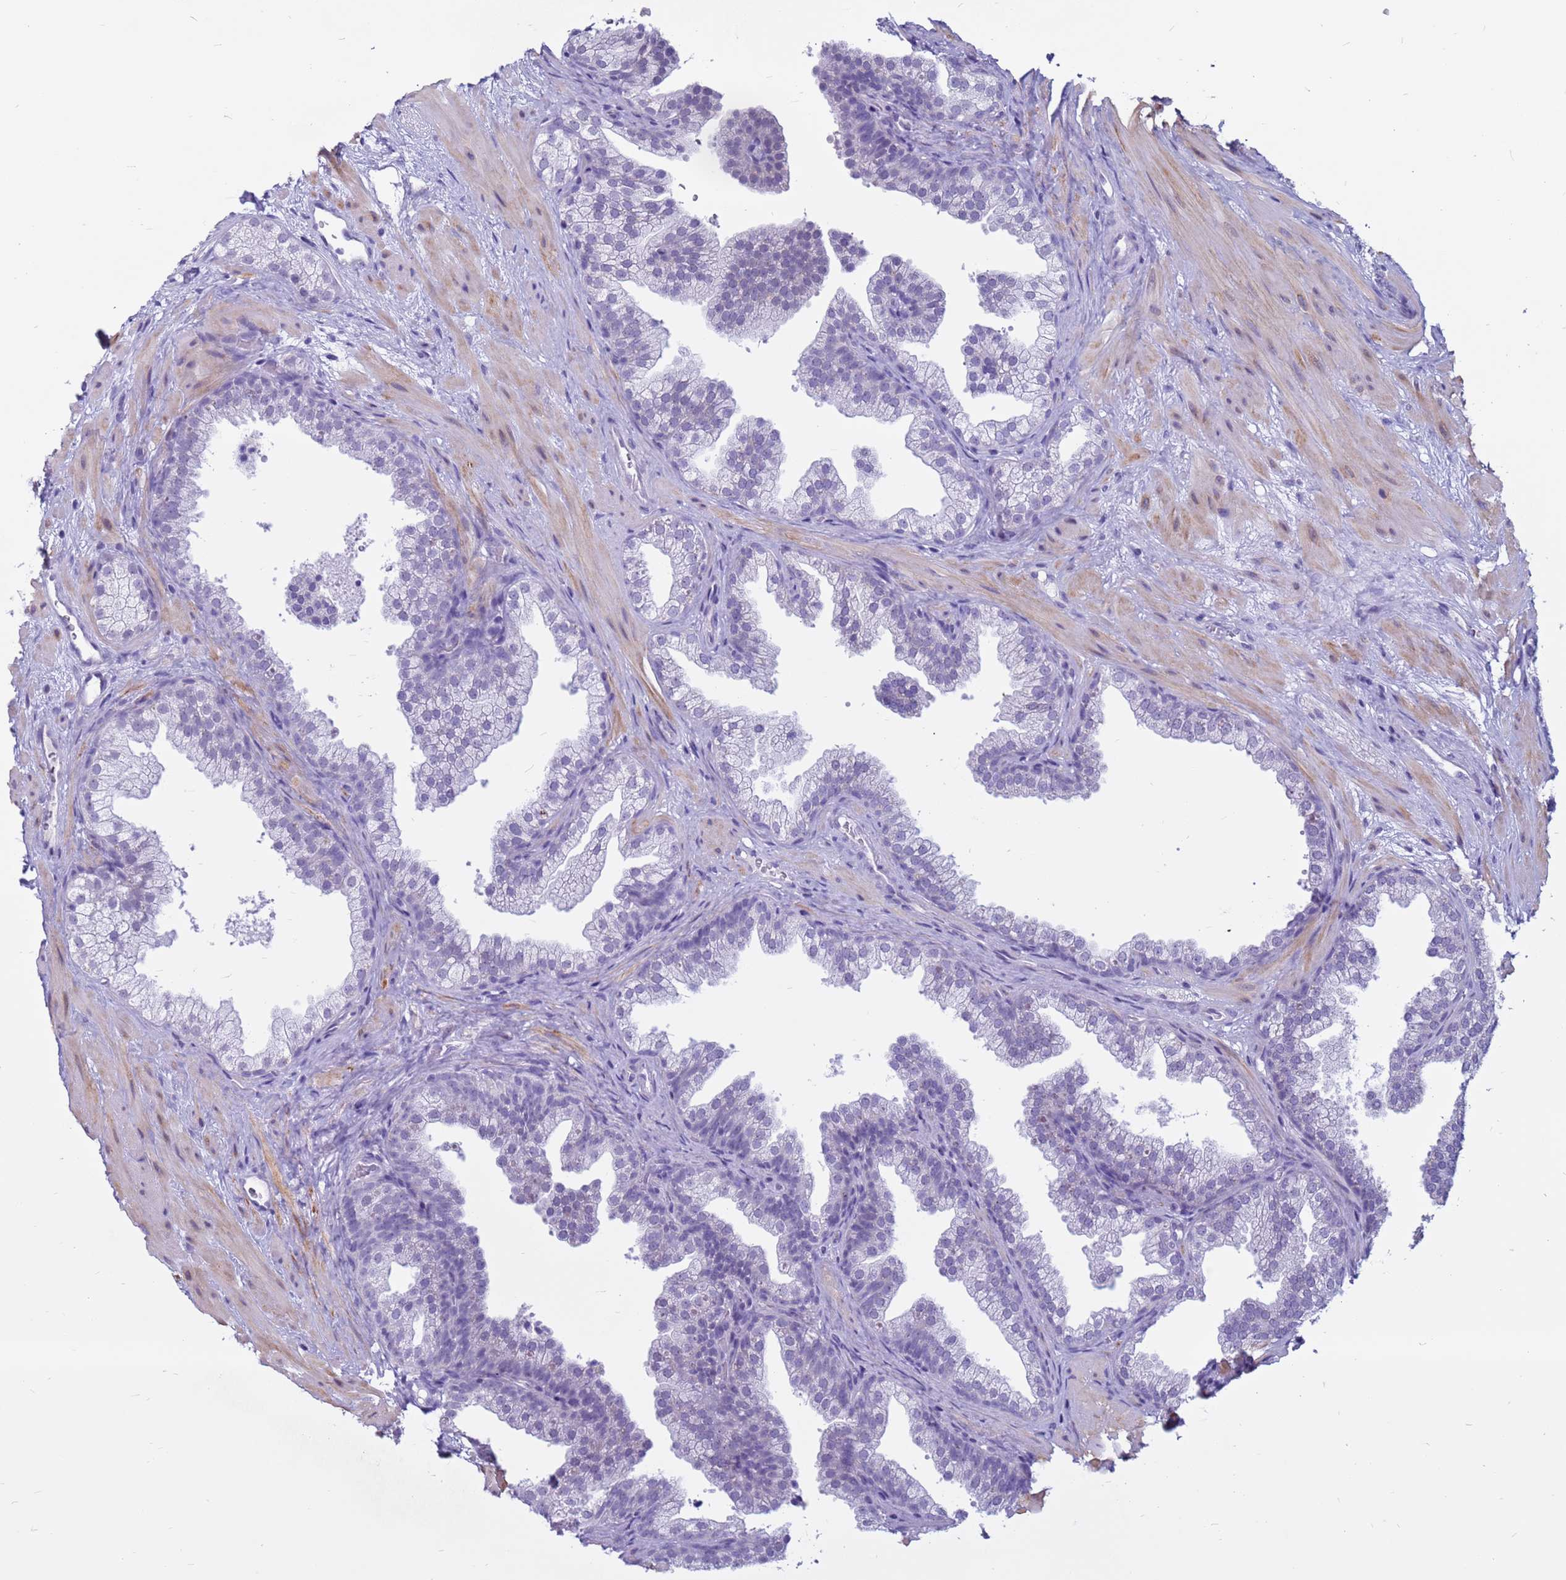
{"staining": {"intensity": "negative", "quantity": "none", "location": "none"}, "tissue": "prostate", "cell_type": "Glandular cells", "image_type": "normal", "snomed": [{"axis": "morphology", "description": "Normal tissue, NOS"}, {"axis": "topography", "description": "Prostate"}], "caption": "Immunohistochemistry (IHC) histopathology image of normal prostate stained for a protein (brown), which shows no expression in glandular cells.", "gene": "CDK2AP2", "patient": {"sex": "male", "age": 37}}